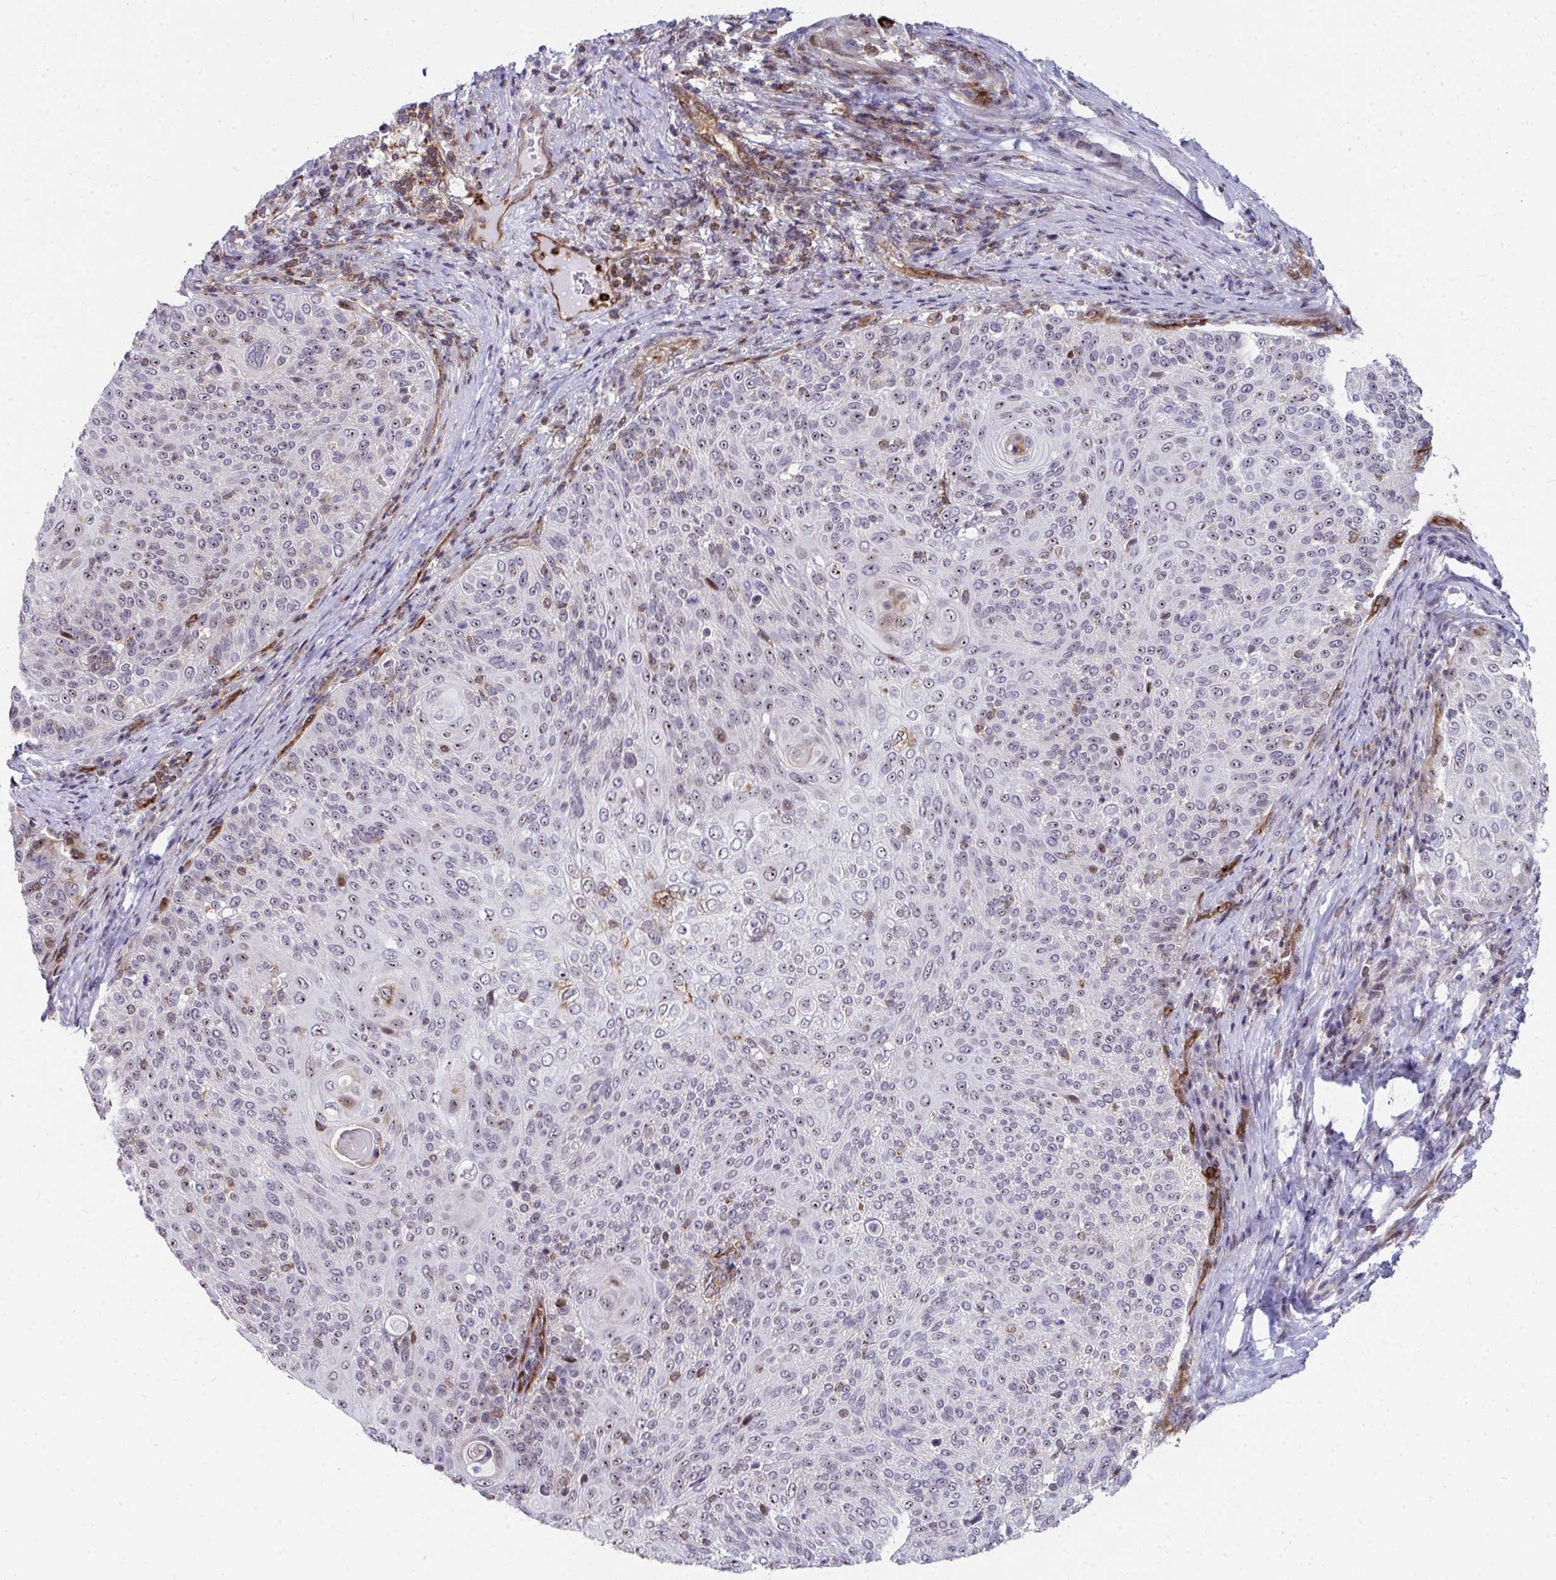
{"staining": {"intensity": "moderate", "quantity": "25%-75%", "location": "nuclear"}, "tissue": "cervical cancer", "cell_type": "Tumor cells", "image_type": "cancer", "snomed": [{"axis": "morphology", "description": "Squamous cell carcinoma, NOS"}, {"axis": "topography", "description": "Cervix"}], "caption": "Human cervical cancer stained for a protein (brown) demonstrates moderate nuclear positive expression in about 25%-75% of tumor cells.", "gene": "FOXN3", "patient": {"sex": "female", "age": 31}}